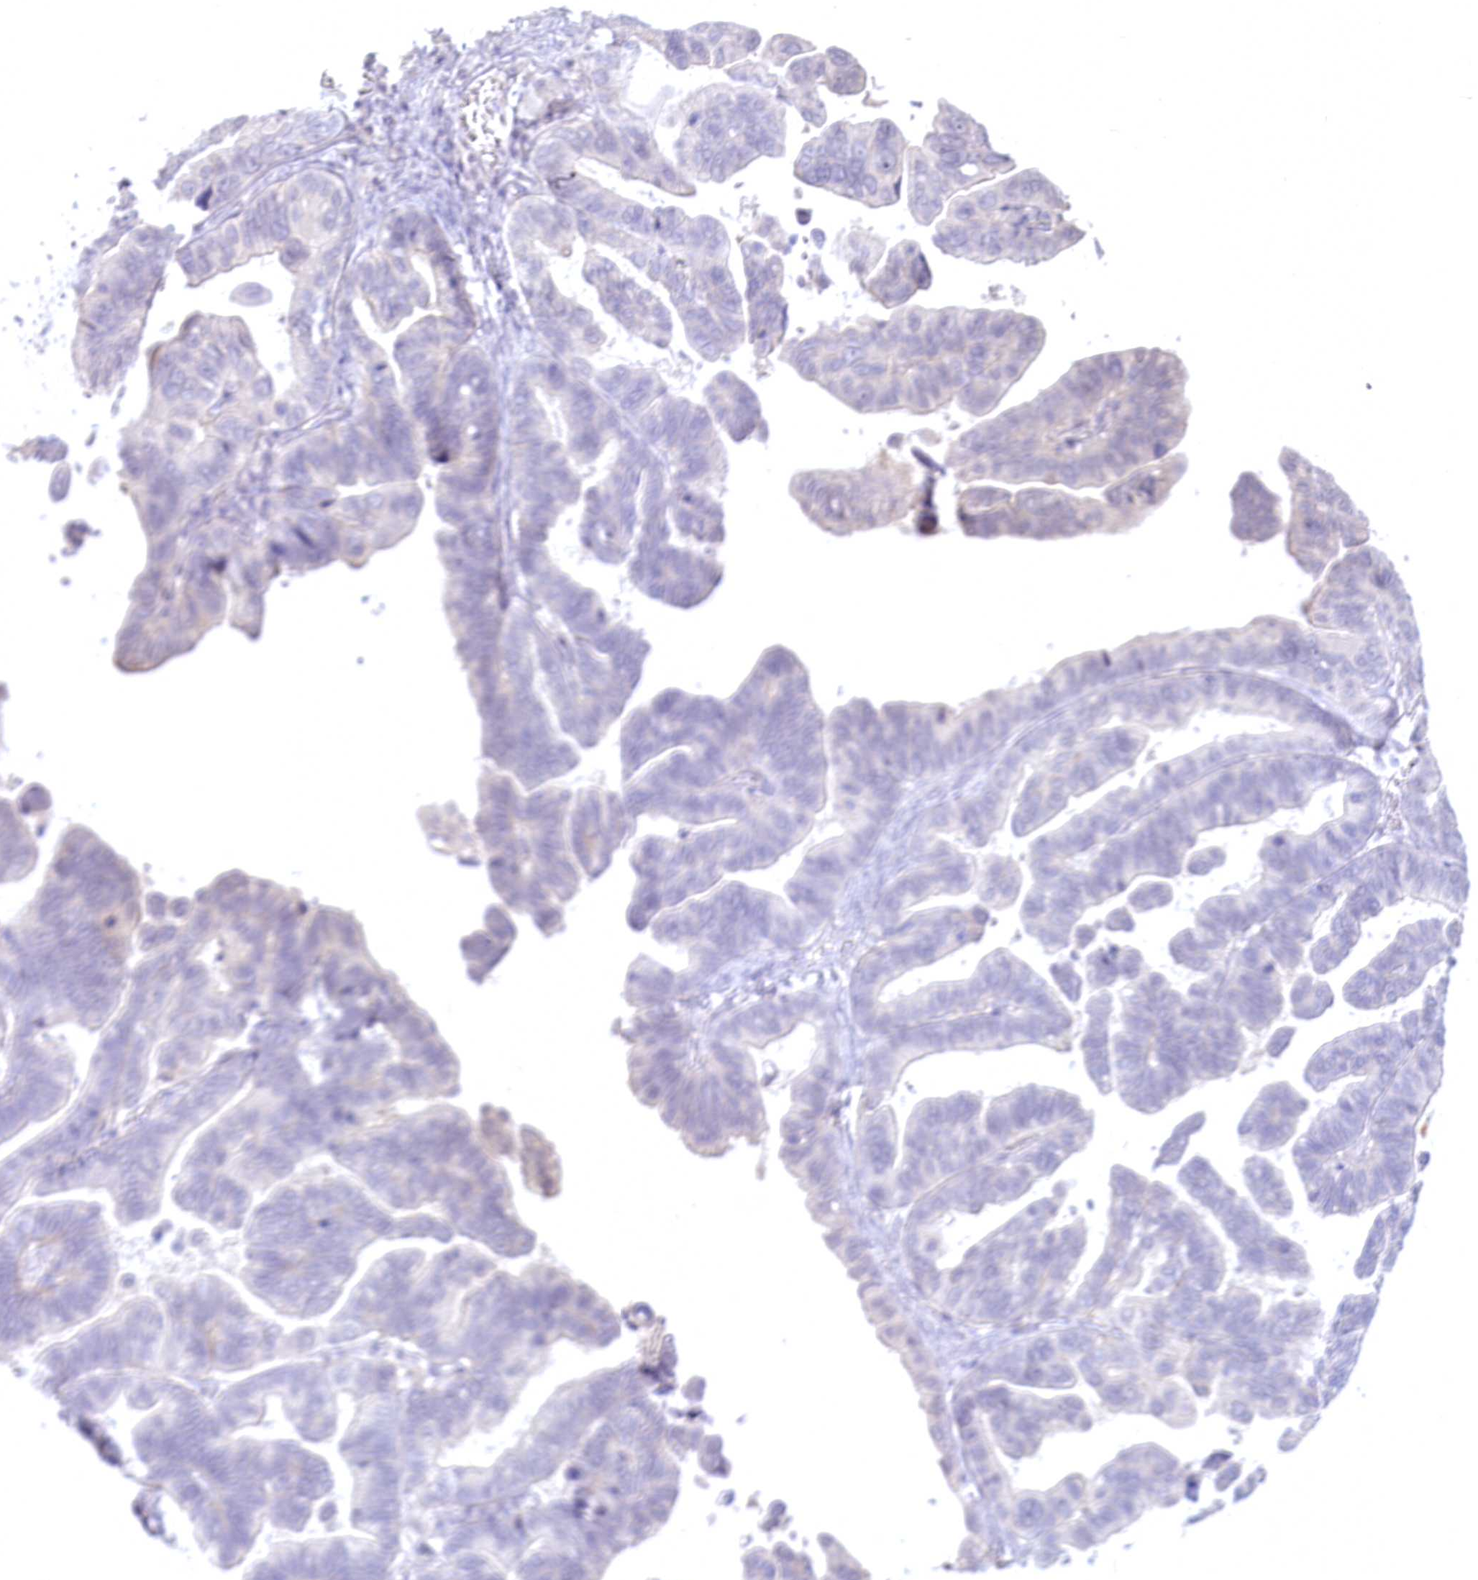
{"staining": {"intensity": "negative", "quantity": "none", "location": "none"}, "tissue": "ovarian cancer", "cell_type": "Tumor cells", "image_type": "cancer", "snomed": [{"axis": "morphology", "description": "Cystadenocarcinoma, serous, NOS"}, {"axis": "topography", "description": "Ovary"}], "caption": "Tumor cells are negative for protein expression in human ovarian cancer (serous cystadenocarcinoma).", "gene": "USP11", "patient": {"sex": "female", "age": 56}}